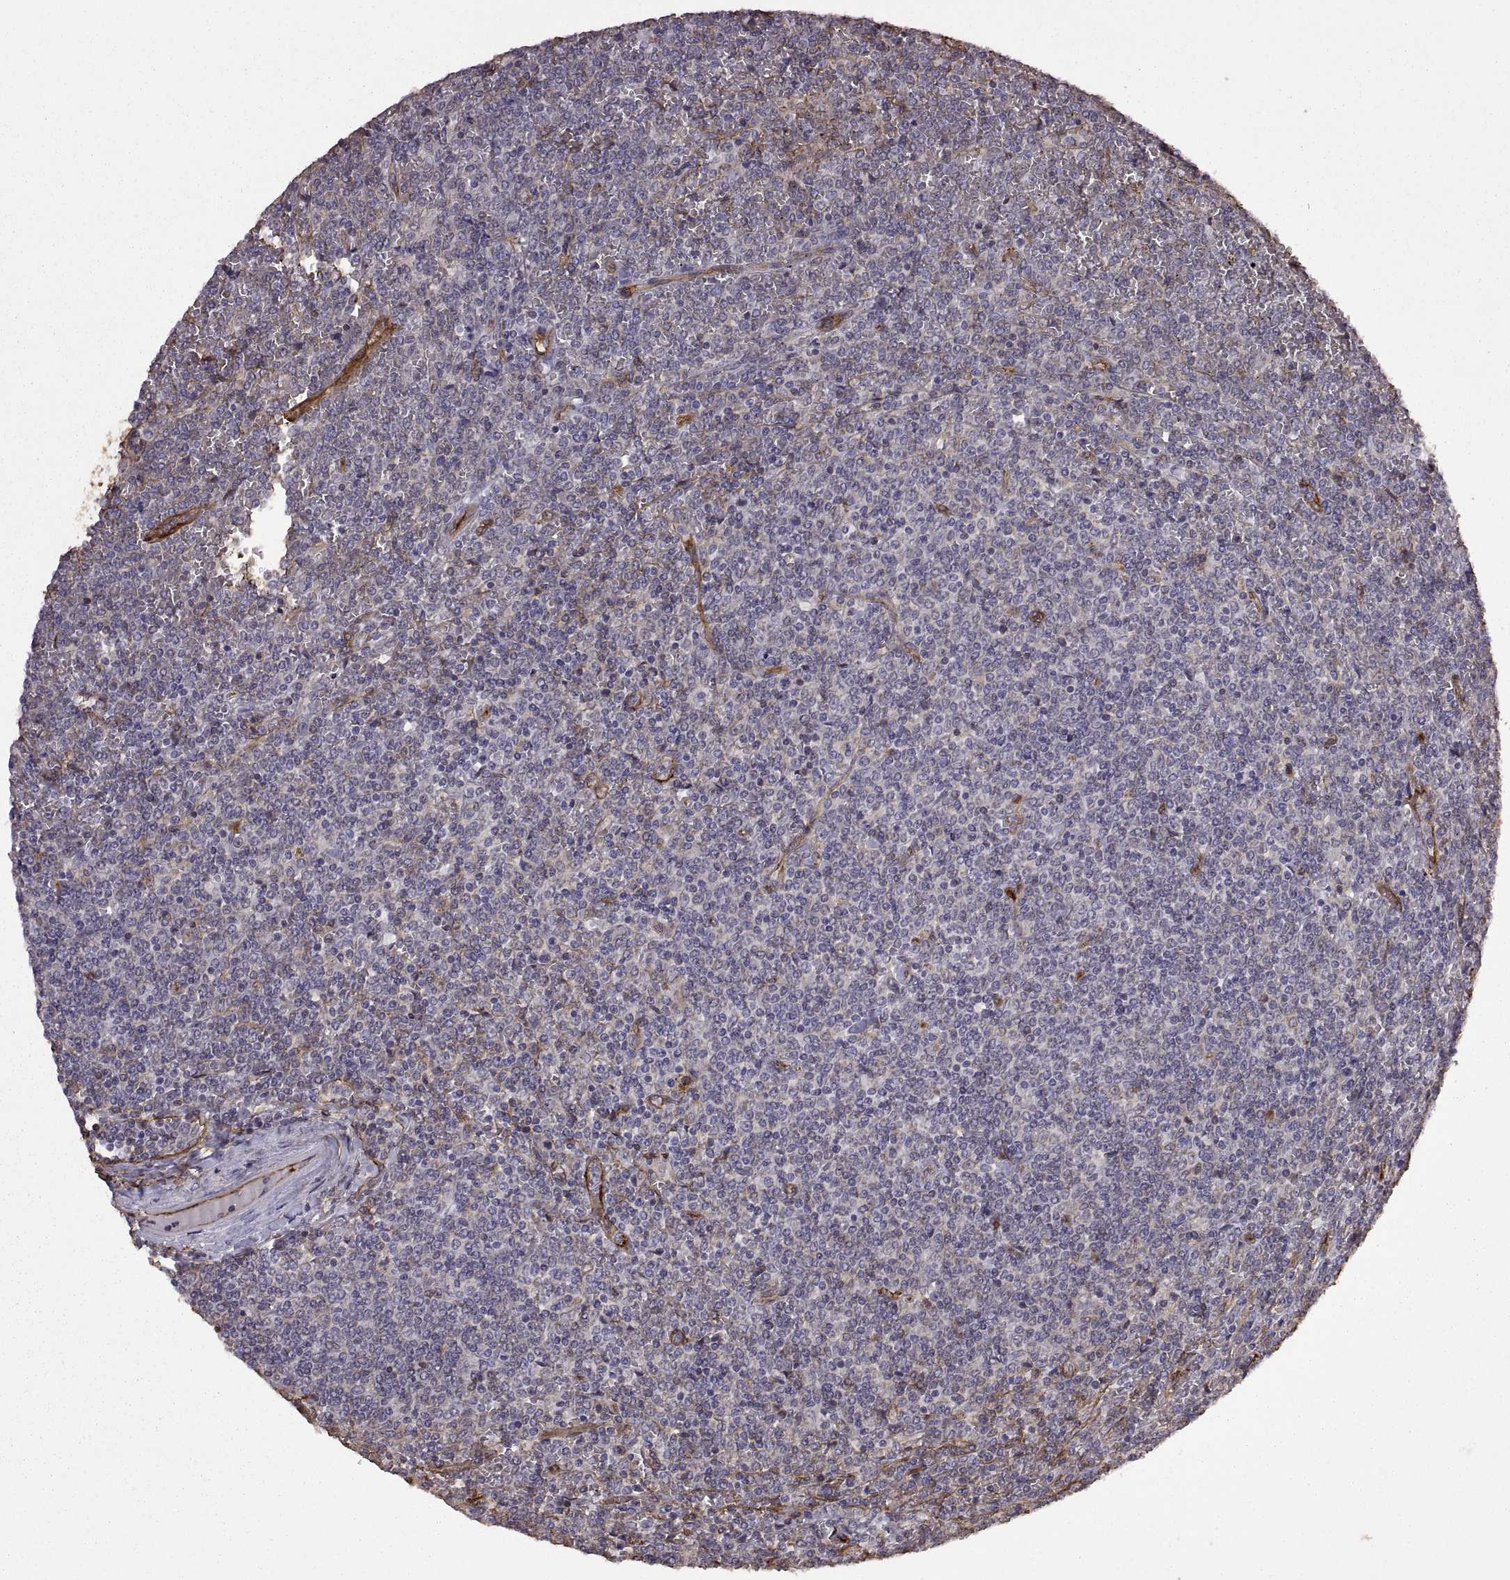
{"staining": {"intensity": "negative", "quantity": "none", "location": "none"}, "tissue": "lymphoma", "cell_type": "Tumor cells", "image_type": "cancer", "snomed": [{"axis": "morphology", "description": "Malignant lymphoma, non-Hodgkin's type, Low grade"}, {"axis": "topography", "description": "Spleen"}], "caption": "Micrograph shows no significant protein staining in tumor cells of low-grade malignant lymphoma, non-Hodgkin's type.", "gene": "S100A10", "patient": {"sex": "female", "age": 19}}